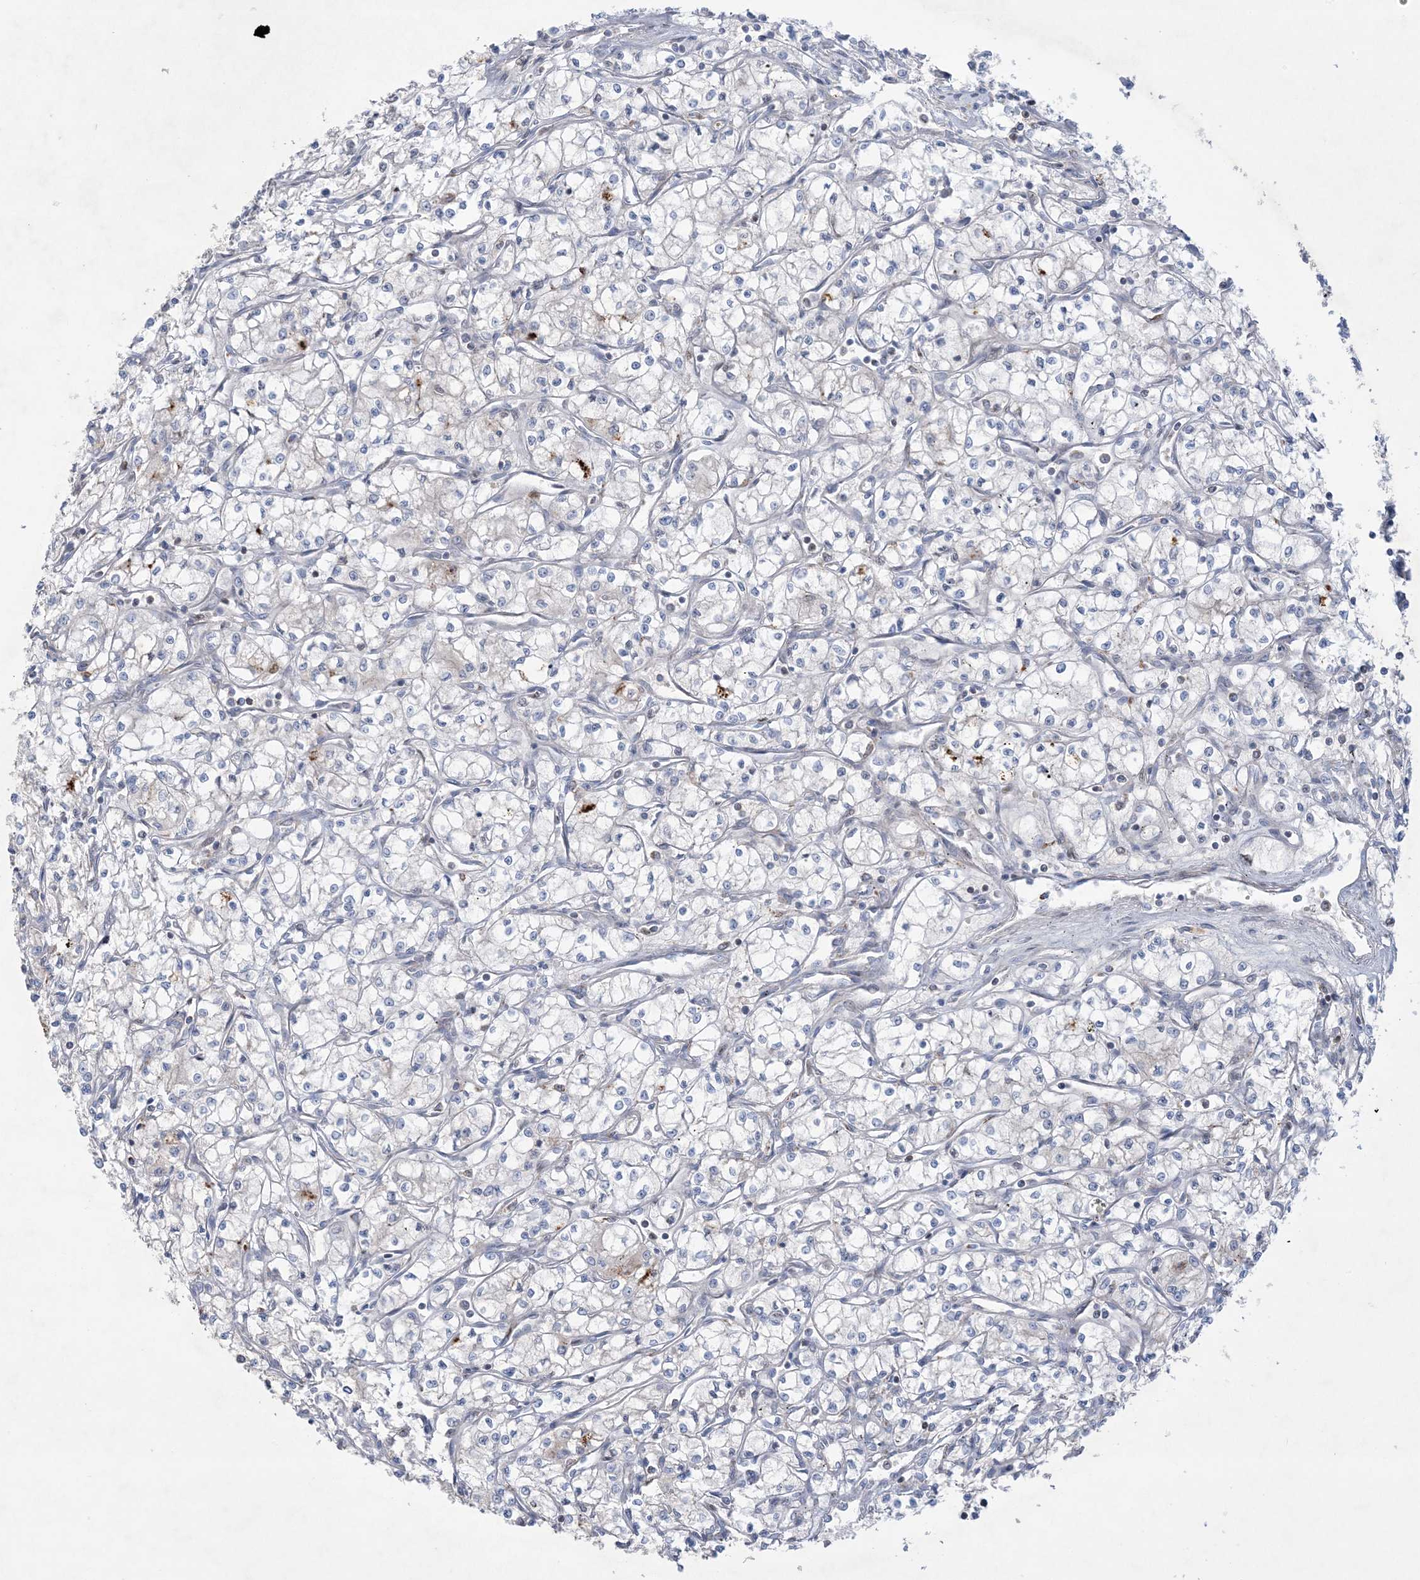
{"staining": {"intensity": "negative", "quantity": "none", "location": "none"}, "tissue": "renal cancer", "cell_type": "Tumor cells", "image_type": "cancer", "snomed": [{"axis": "morphology", "description": "Adenocarcinoma, NOS"}, {"axis": "topography", "description": "Kidney"}], "caption": "High magnification brightfield microscopy of renal cancer stained with DAB (brown) and counterstained with hematoxylin (blue): tumor cells show no significant staining.", "gene": "KCTD6", "patient": {"sex": "male", "age": 59}}